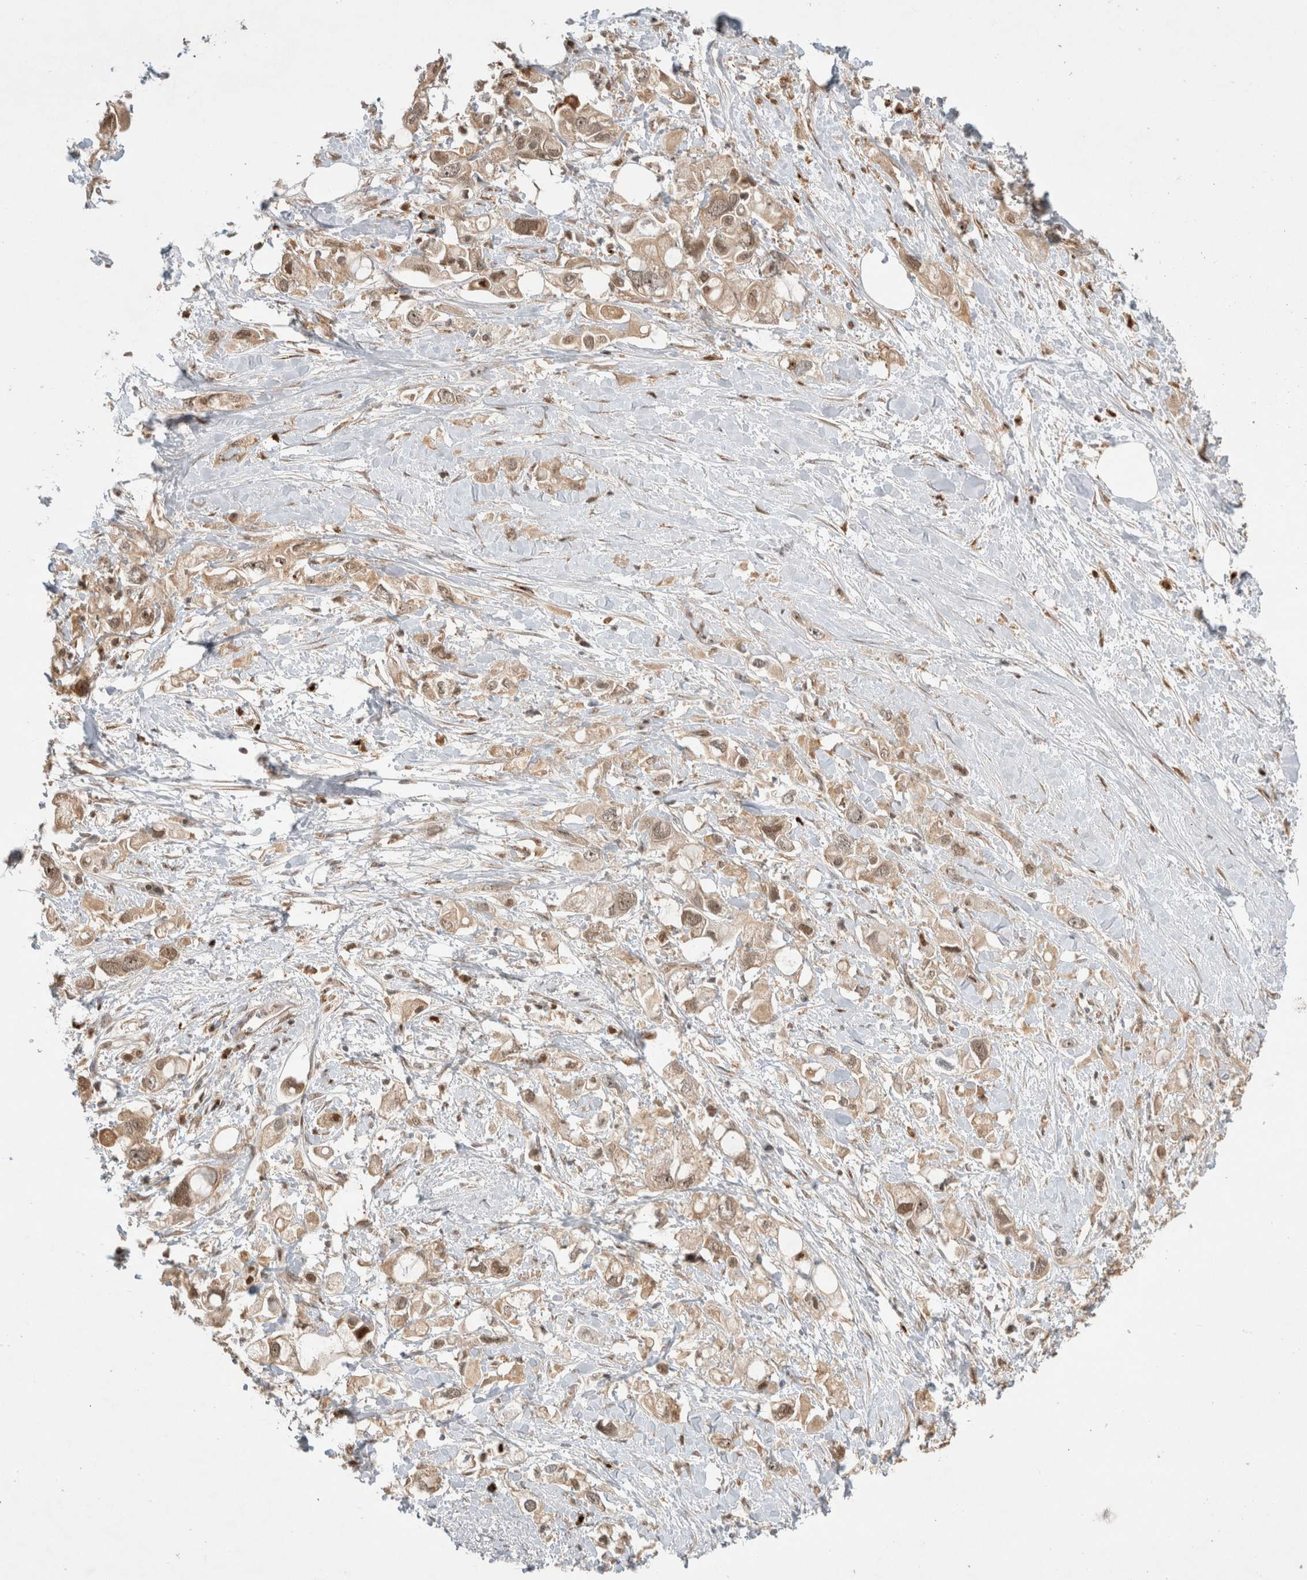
{"staining": {"intensity": "weak", "quantity": ">75%", "location": "cytoplasmic/membranous,nuclear"}, "tissue": "pancreatic cancer", "cell_type": "Tumor cells", "image_type": "cancer", "snomed": [{"axis": "morphology", "description": "Adenocarcinoma, NOS"}, {"axis": "topography", "description": "Pancreas"}], "caption": "Immunohistochemical staining of human pancreatic adenocarcinoma exhibits low levels of weak cytoplasmic/membranous and nuclear protein positivity in about >75% of tumor cells.", "gene": "OTUD6B", "patient": {"sex": "female", "age": 56}}